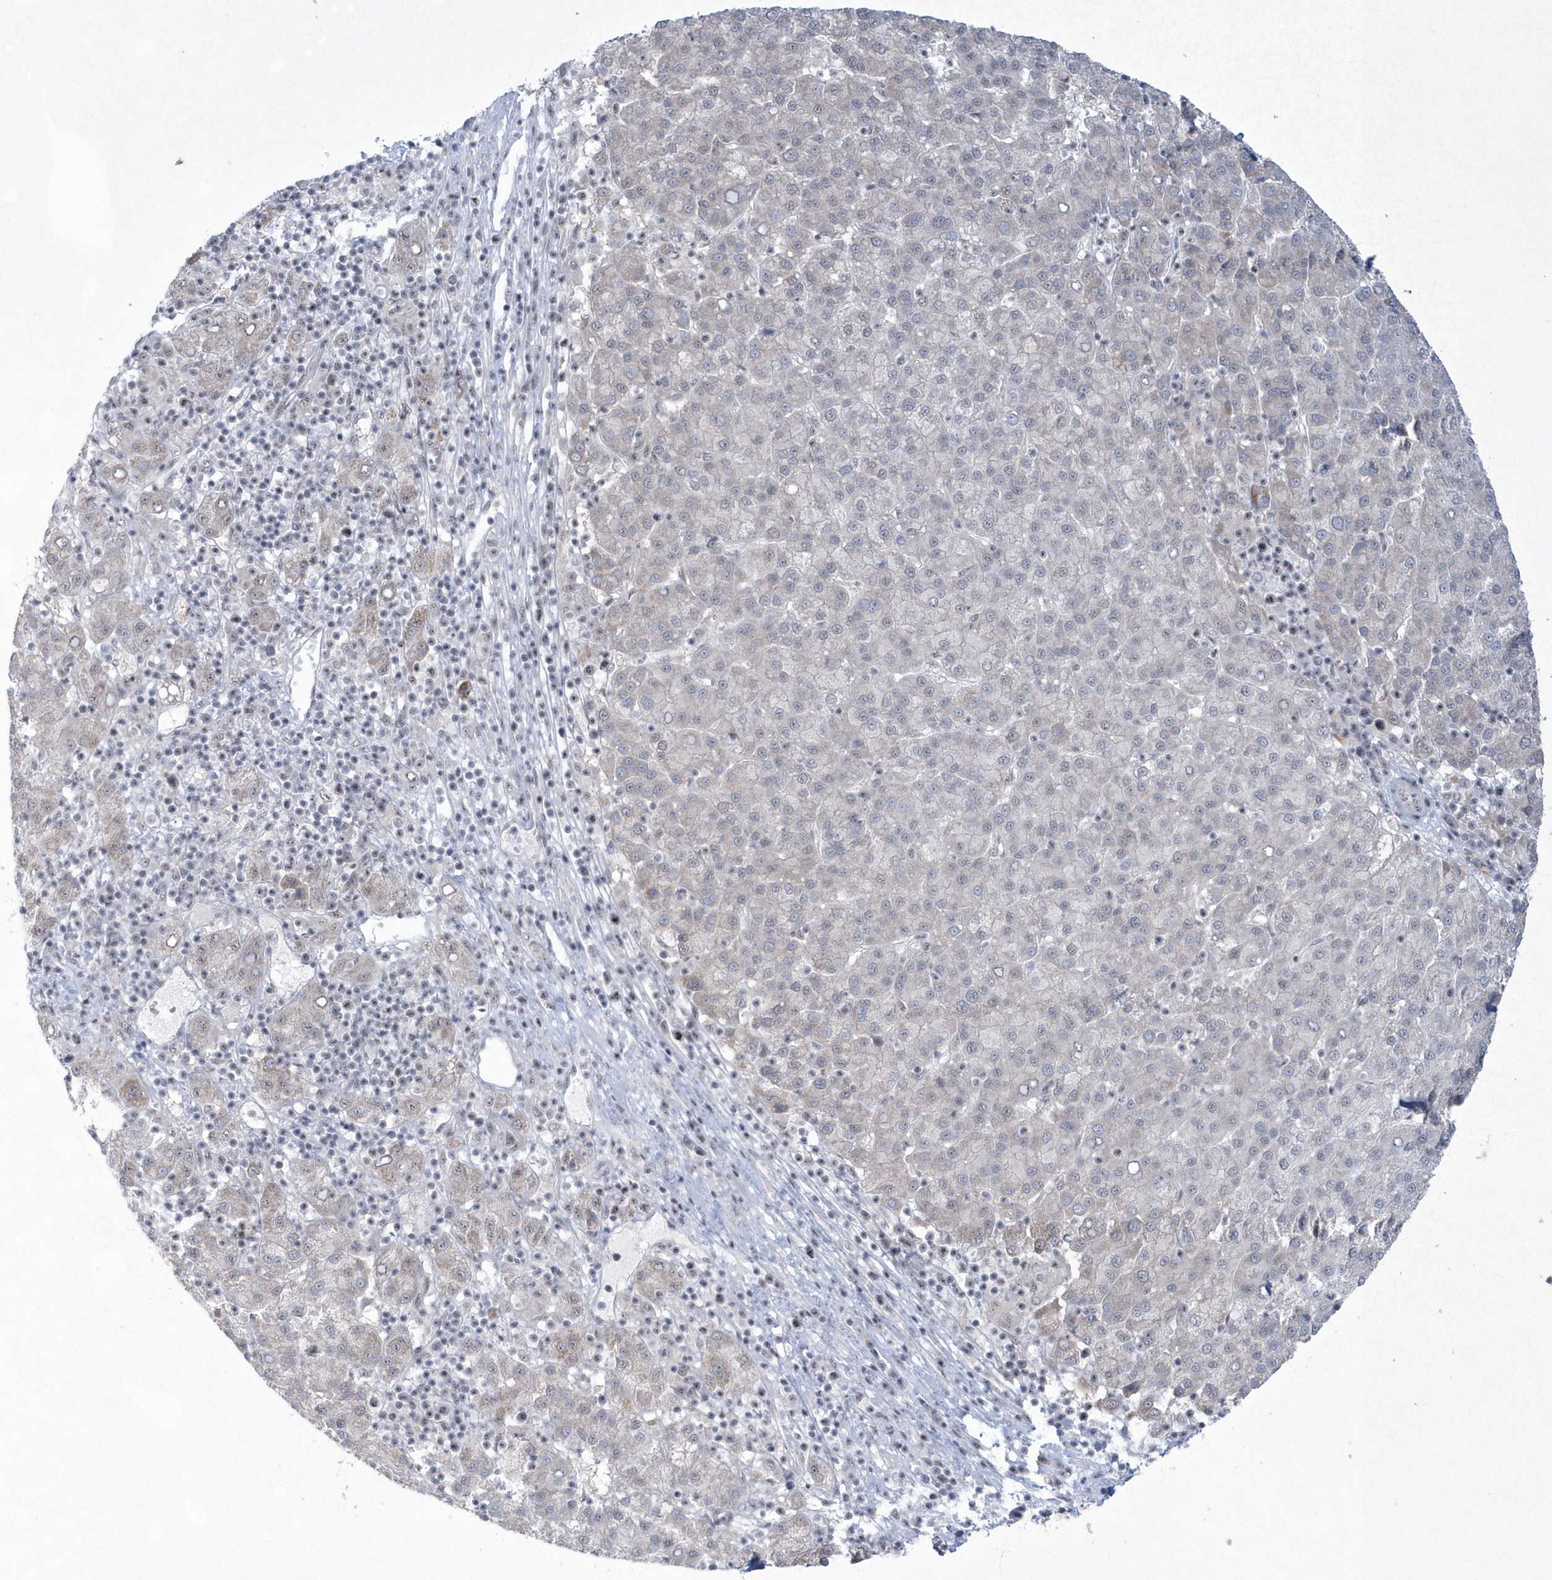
{"staining": {"intensity": "negative", "quantity": "none", "location": "none"}, "tissue": "liver cancer", "cell_type": "Tumor cells", "image_type": "cancer", "snomed": [{"axis": "morphology", "description": "Carcinoma, Hepatocellular, NOS"}, {"axis": "topography", "description": "Liver"}], "caption": "Image shows no significant protein expression in tumor cells of hepatocellular carcinoma (liver).", "gene": "KDM6B", "patient": {"sex": "female", "age": 58}}